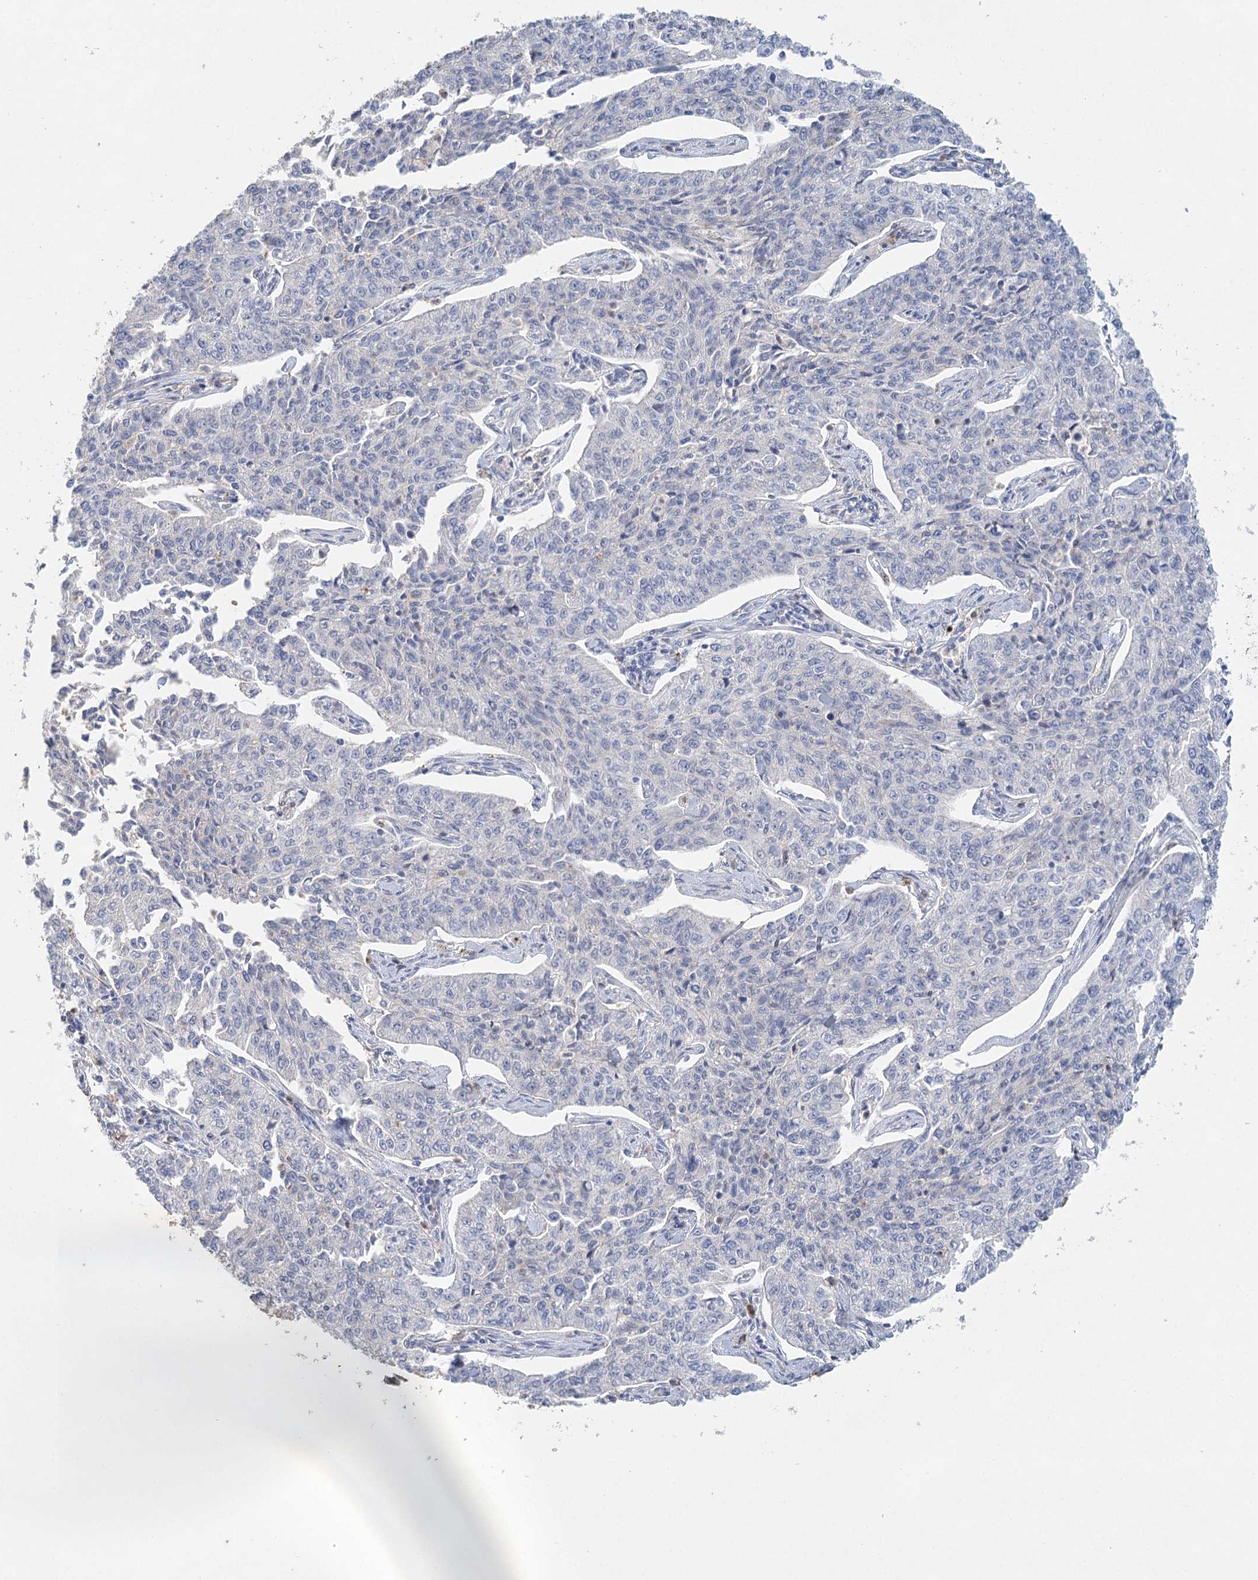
{"staining": {"intensity": "negative", "quantity": "none", "location": "none"}, "tissue": "cervical cancer", "cell_type": "Tumor cells", "image_type": "cancer", "snomed": [{"axis": "morphology", "description": "Squamous cell carcinoma, NOS"}, {"axis": "topography", "description": "Cervix"}], "caption": "Immunohistochemical staining of human cervical cancer shows no significant positivity in tumor cells.", "gene": "MYL6B", "patient": {"sex": "female", "age": 35}}